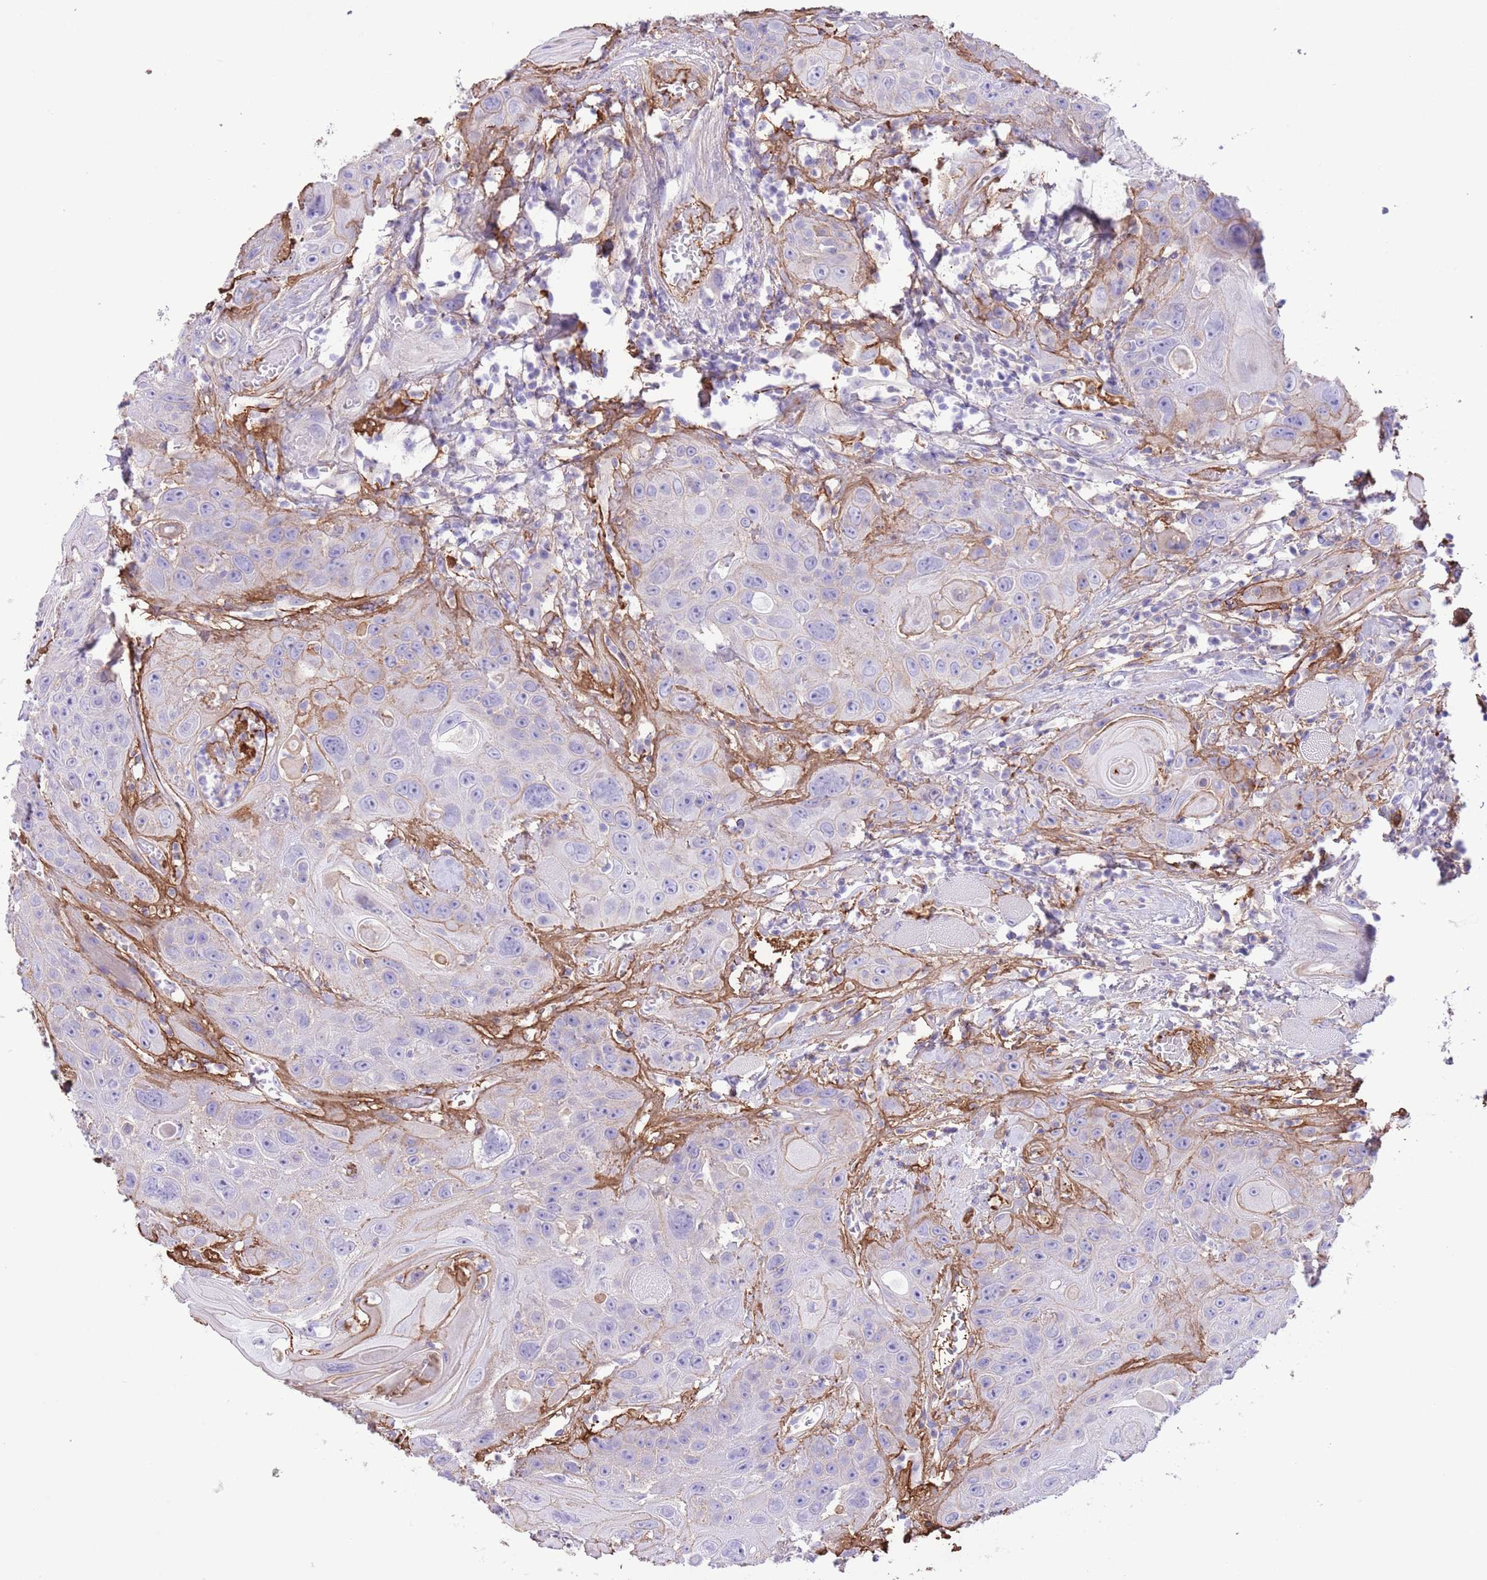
{"staining": {"intensity": "moderate", "quantity": "<25%", "location": "cytoplasmic/membranous"}, "tissue": "head and neck cancer", "cell_type": "Tumor cells", "image_type": "cancer", "snomed": [{"axis": "morphology", "description": "Squamous cell carcinoma, NOS"}, {"axis": "topography", "description": "Head-Neck"}], "caption": "Immunohistochemistry (DAB (3,3'-diaminobenzidine)) staining of human head and neck squamous cell carcinoma displays moderate cytoplasmic/membranous protein staining in approximately <25% of tumor cells.", "gene": "IGF1", "patient": {"sex": "female", "age": 59}}